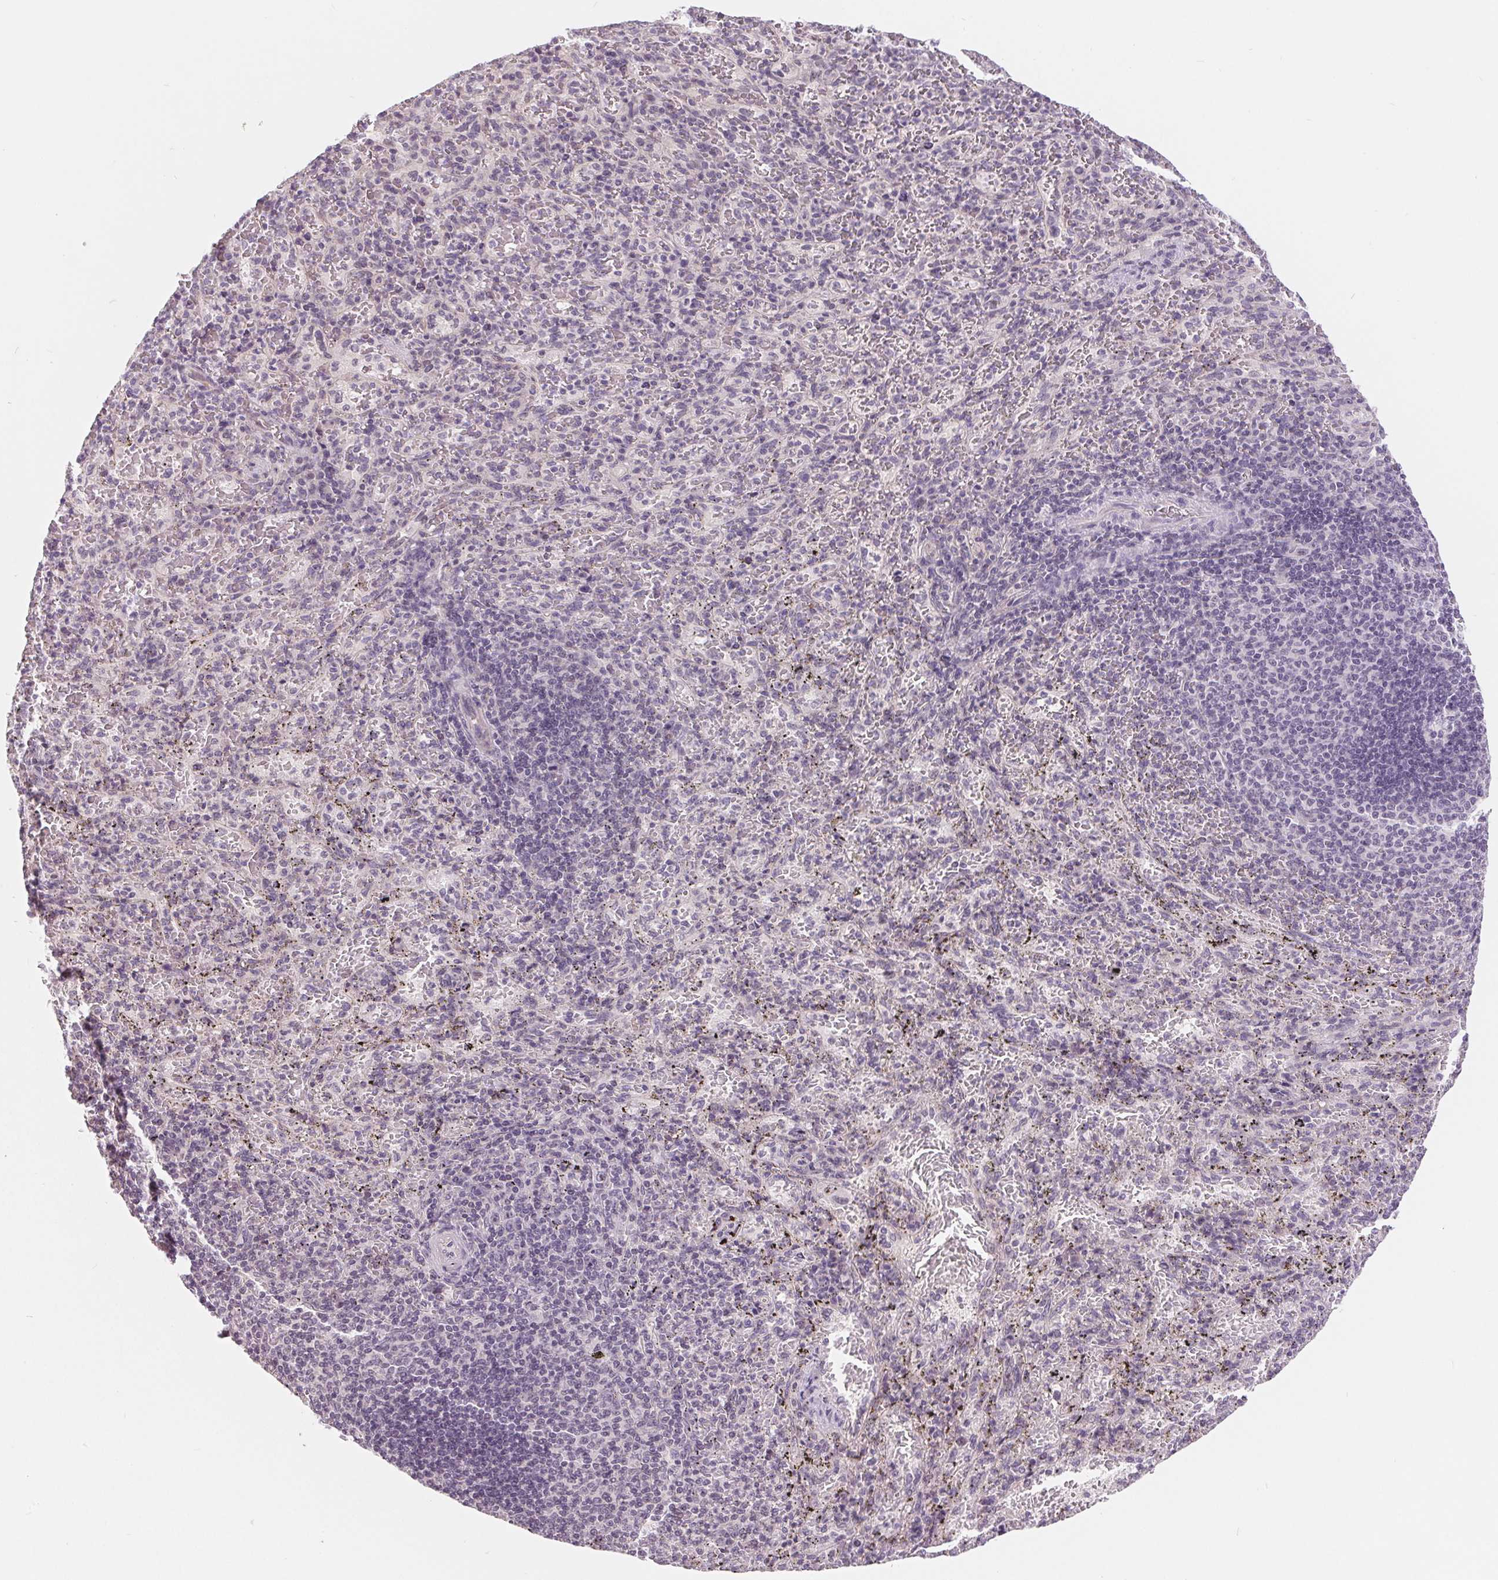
{"staining": {"intensity": "negative", "quantity": "none", "location": "none"}, "tissue": "spleen", "cell_type": "Cells in red pulp", "image_type": "normal", "snomed": [{"axis": "morphology", "description": "Normal tissue, NOS"}, {"axis": "topography", "description": "Spleen"}], "caption": "An immunohistochemistry histopathology image of unremarkable spleen is shown. There is no staining in cells in red pulp of spleen.", "gene": "LCA5L", "patient": {"sex": "male", "age": 57}}